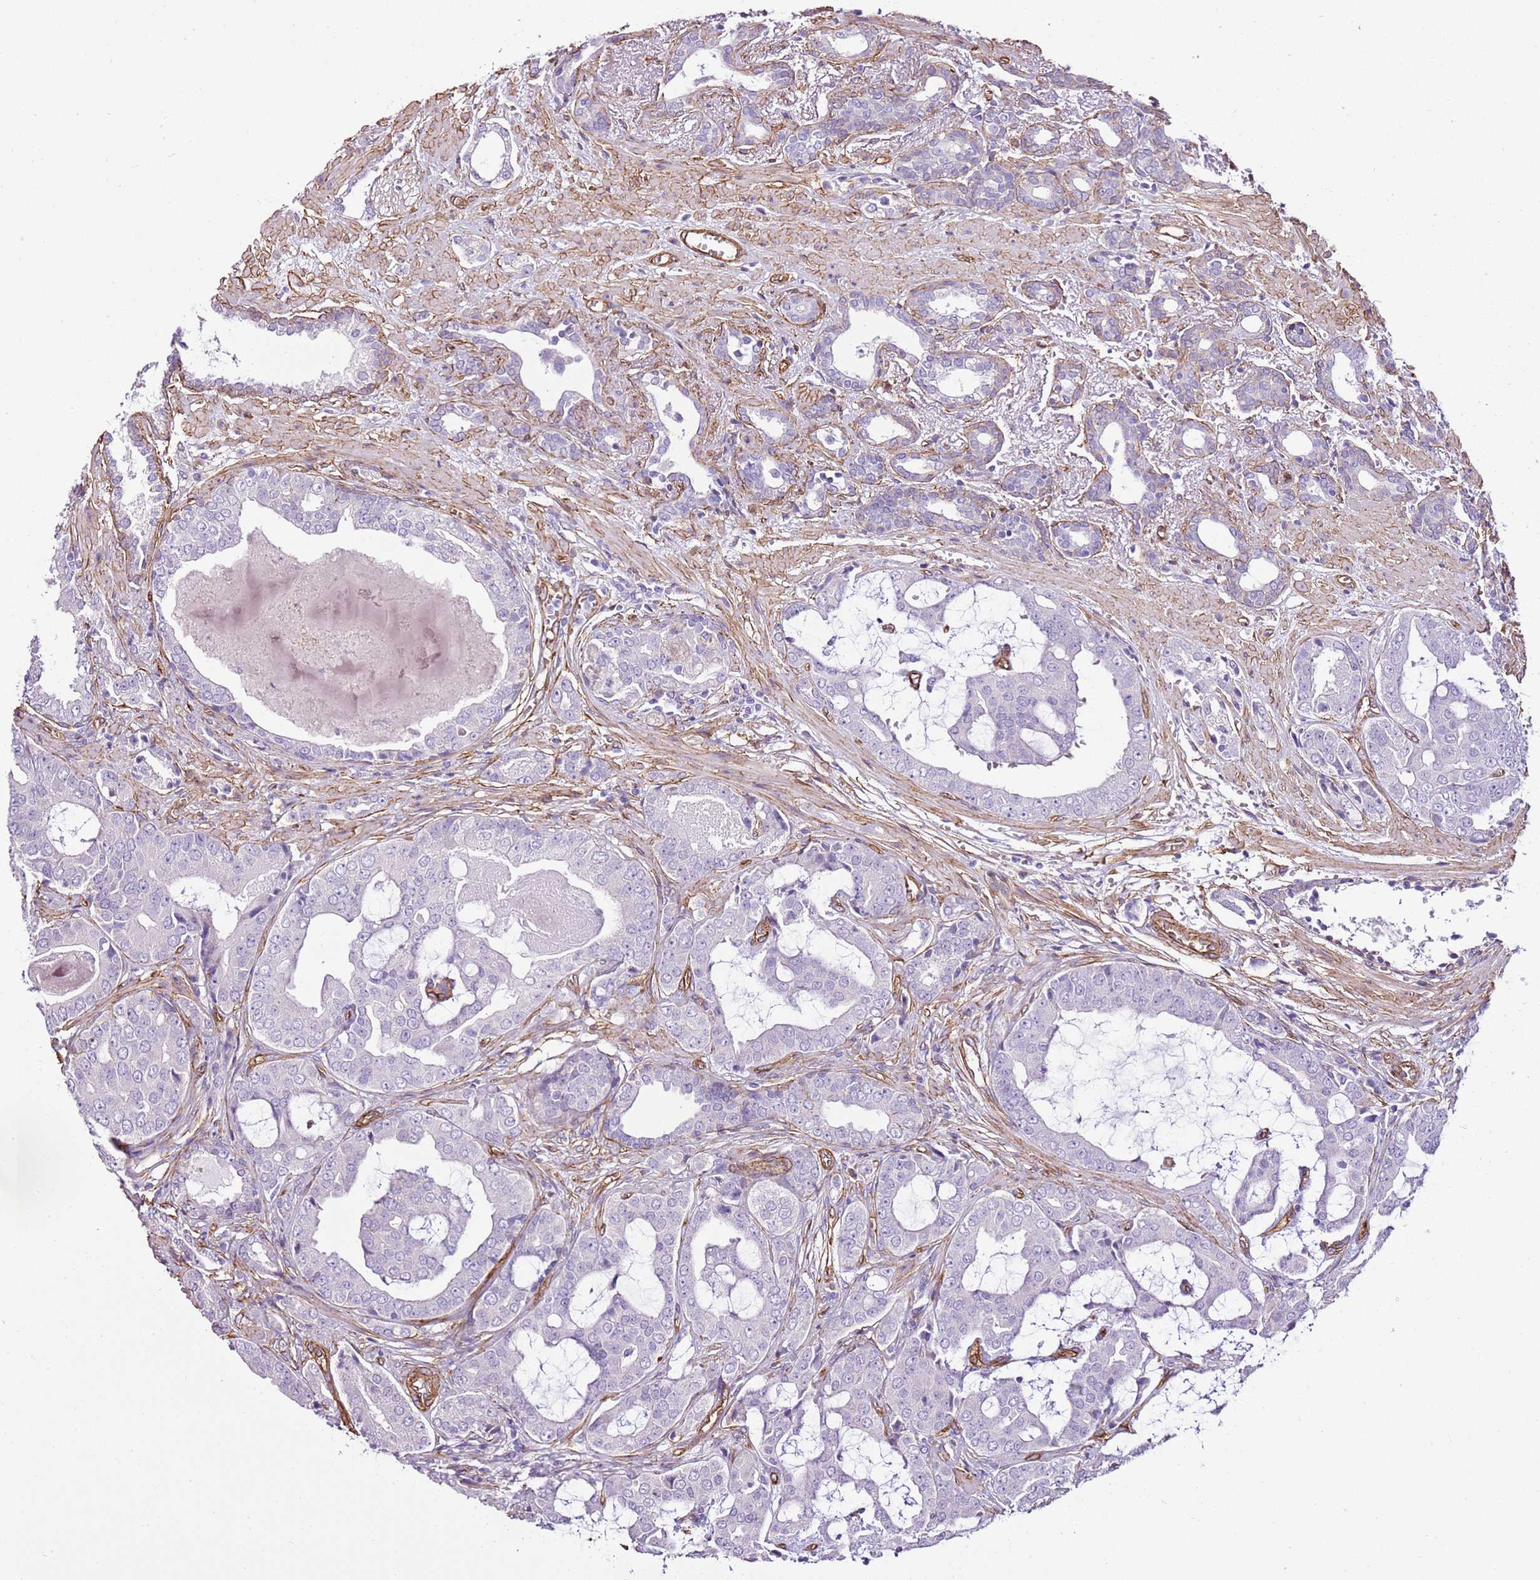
{"staining": {"intensity": "negative", "quantity": "none", "location": "none"}, "tissue": "prostate cancer", "cell_type": "Tumor cells", "image_type": "cancer", "snomed": [{"axis": "morphology", "description": "Adenocarcinoma, High grade"}, {"axis": "topography", "description": "Prostate"}], "caption": "High power microscopy histopathology image of an immunohistochemistry (IHC) histopathology image of adenocarcinoma (high-grade) (prostate), revealing no significant positivity in tumor cells.", "gene": "CTDSPL", "patient": {"sex": "male", "age": 71}}